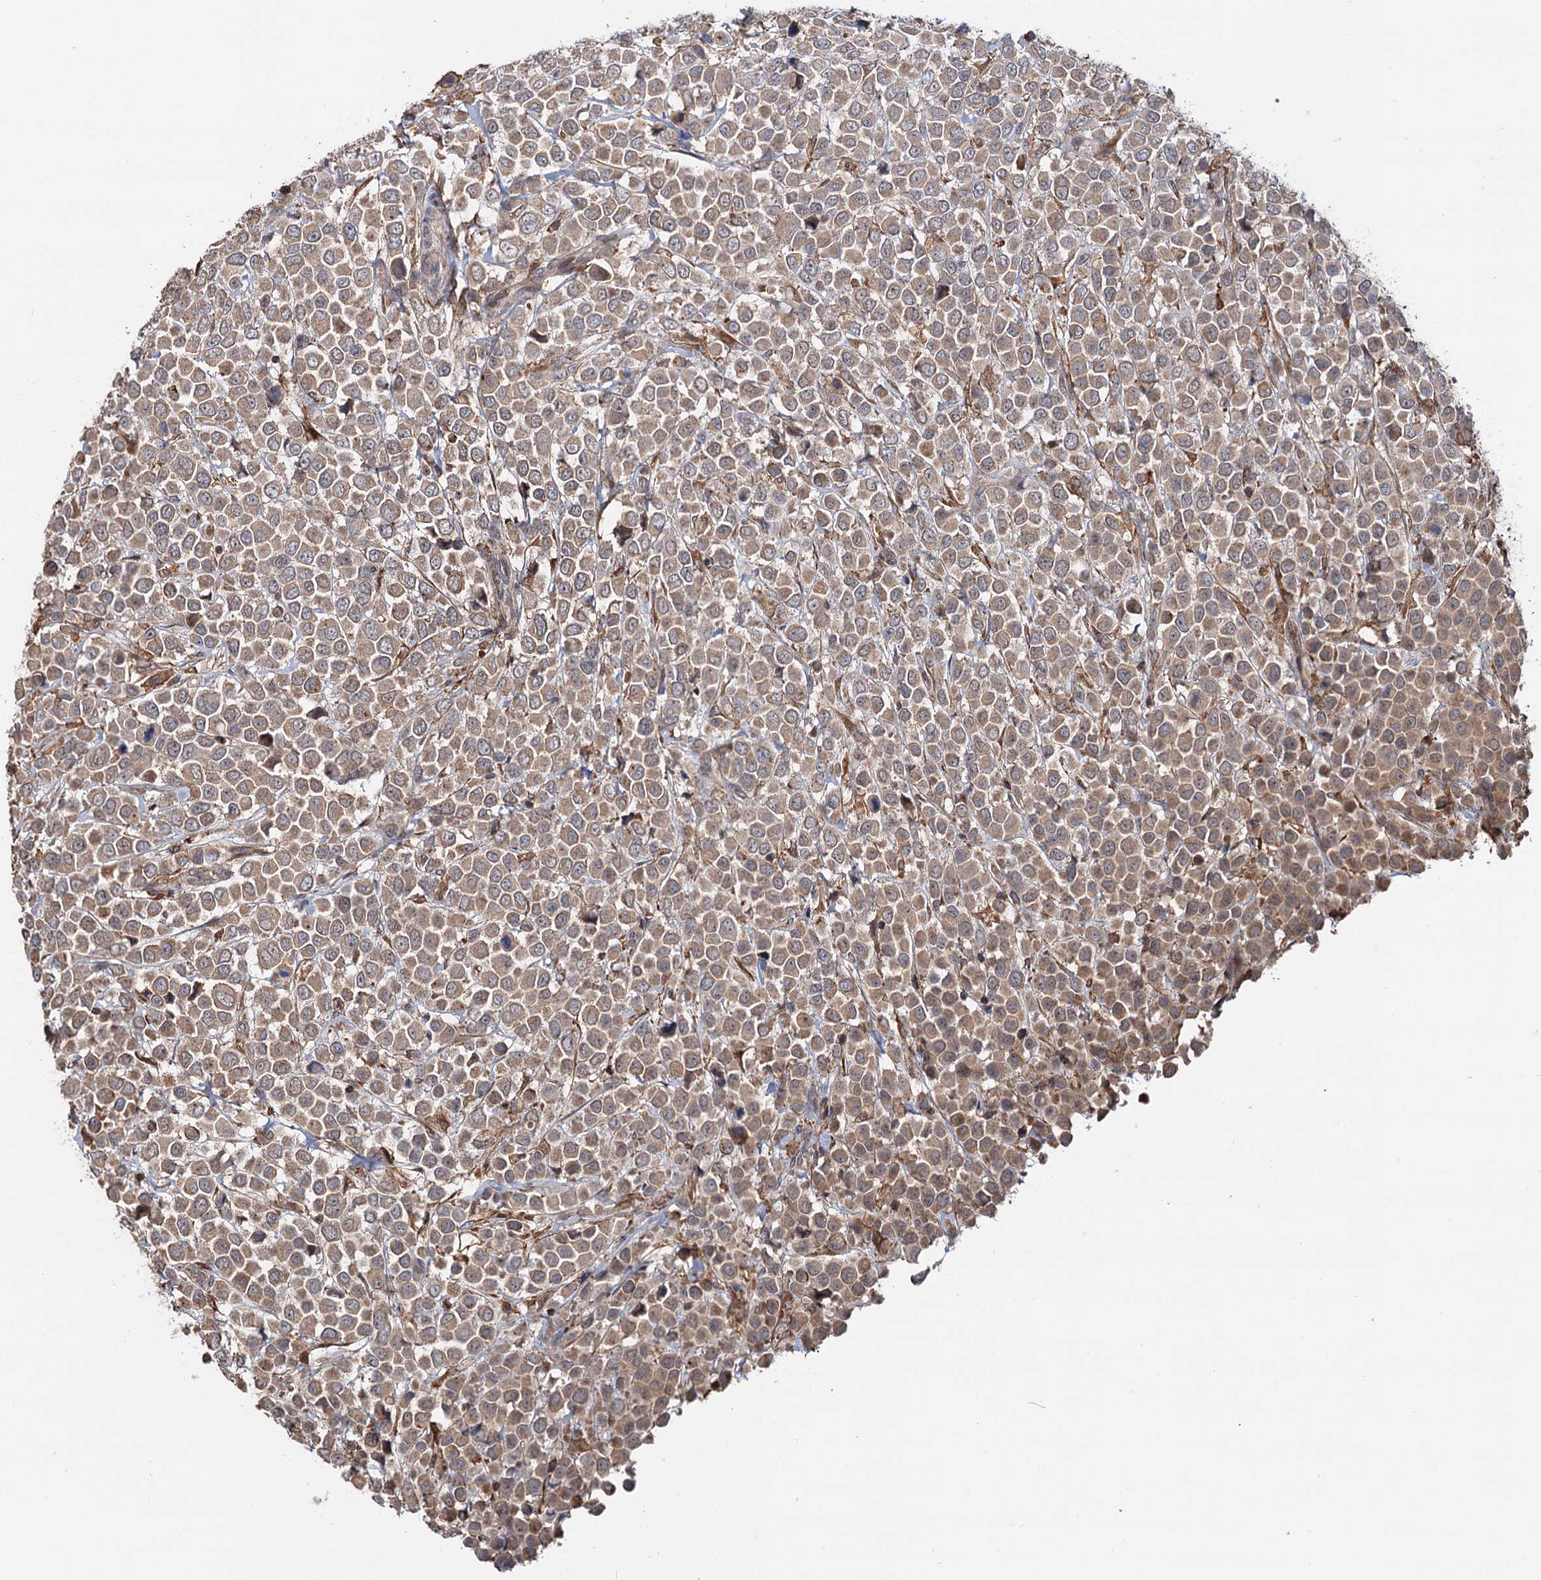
{"staining": {"intensity": "moderate", "quantity": ">75%", "location": "cytoplasmic/membranous"}, "tissue": "breast cancer", "cell_type": "Tumor cells", "image_type": "cancer", "snomed": [{"axis": "morphology", "description": "Duct carcinoma"}, {"axis": "topography", "description": "Breast"}], "caption": "Protein expression analysis of human breast cancer reveals moderate cytoplasmic/membranous expression in about >75% of tumor cells.", "gene": "GRIP1", "patient": {"sex": "female", "age": 61}}